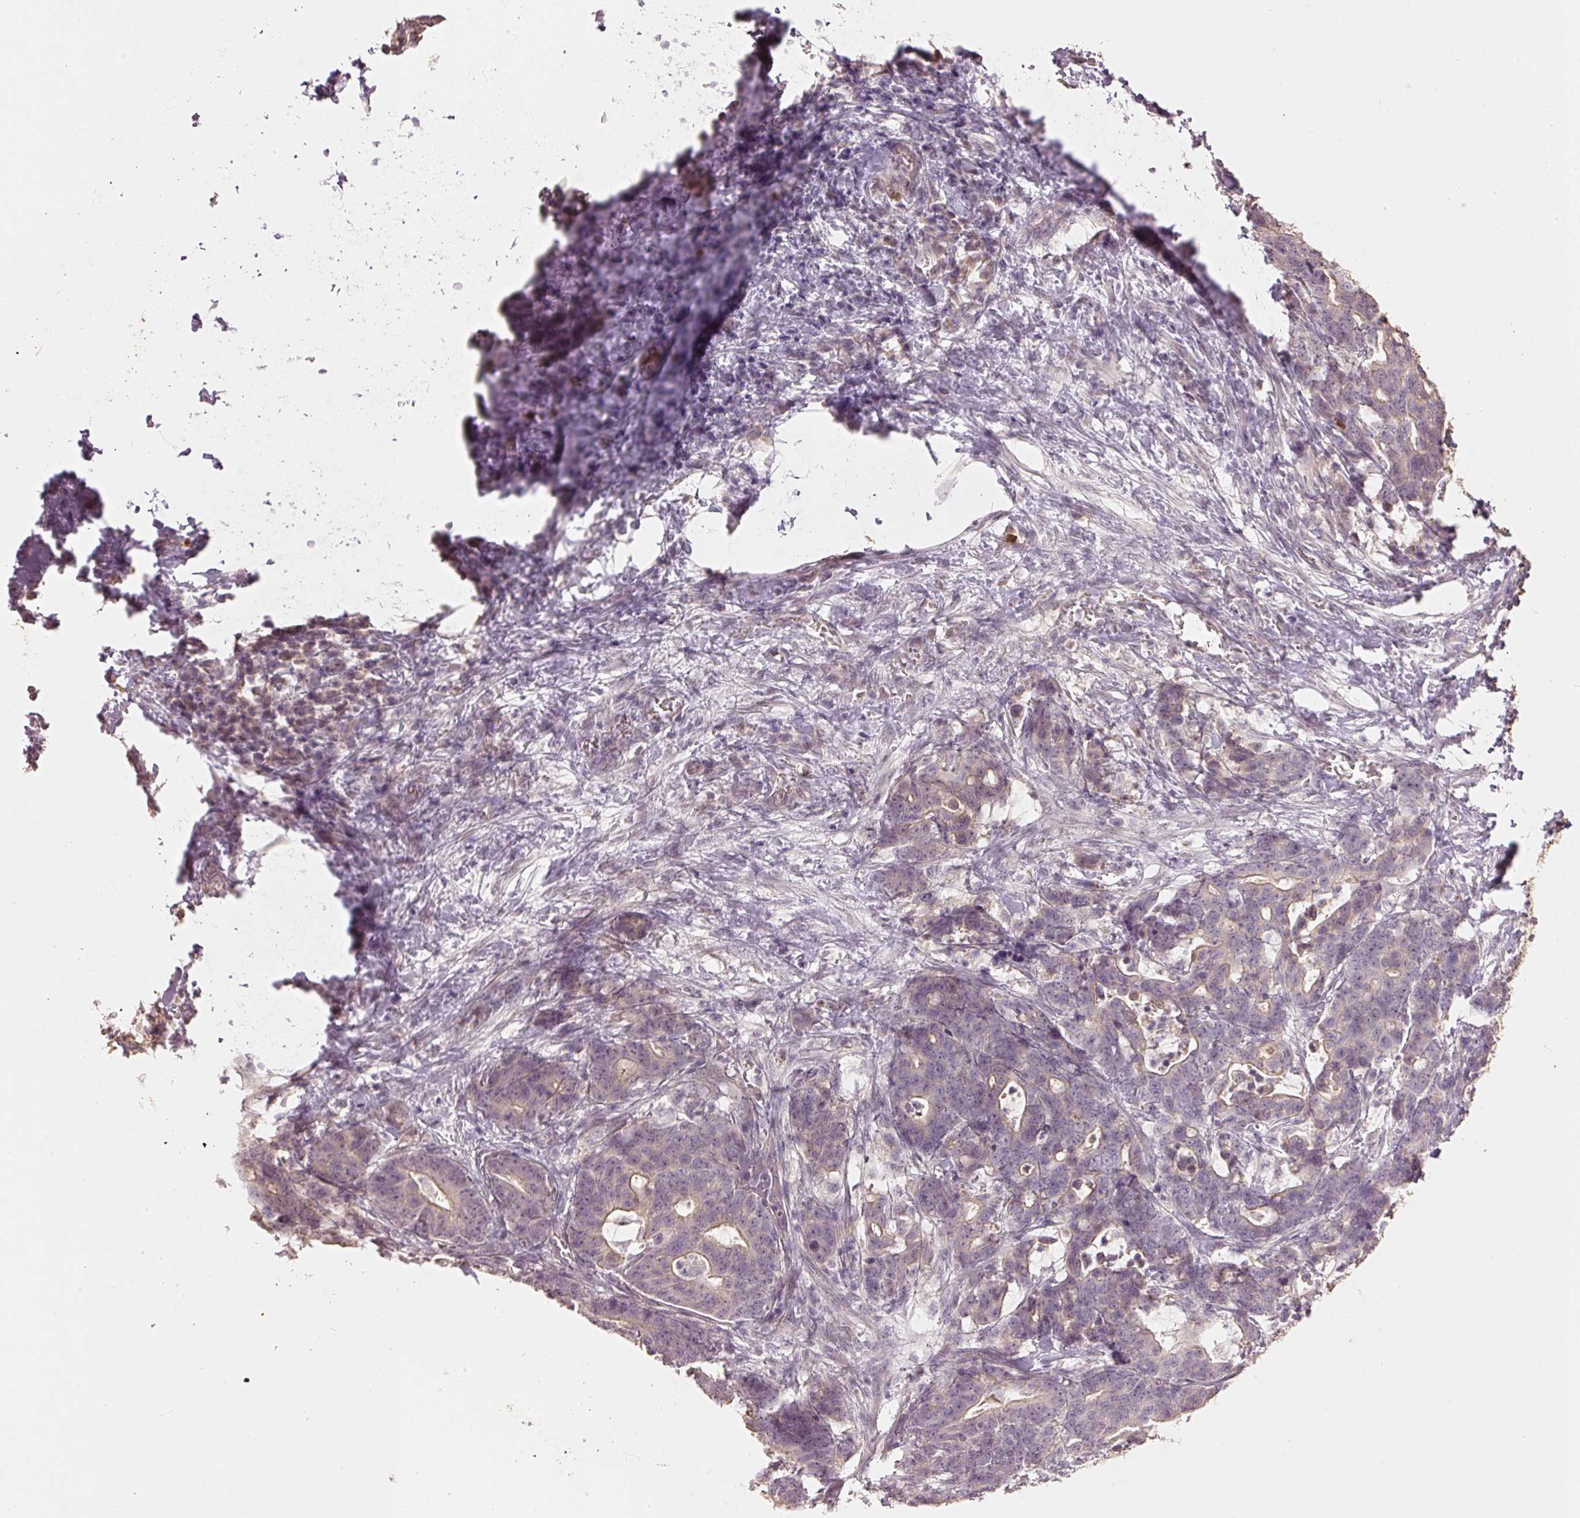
{"staining": {"intensity": "moderate", "quantity": "<25%", "location": "cytoplasmic/membranous"}, "tissue": "stomach cancer", "cell_type": "Tumor cells", "image_type": "cancer", "snomed": [{"axis": "morphology", "description": "Normal tissue, NOS"}, {"axis": "morphology", "description": "Adenocarcinoma, NOS"}, {"axis": "topography", "description": "Stomach"}], "caption": "A brown stain labels moderate cytoplasmic/membranous expression of a protein in human stomach cancer (adenocarcinoma) tumor cells.", "gene": "GZMA", "patient": {"sex": "female", "age": 64}}